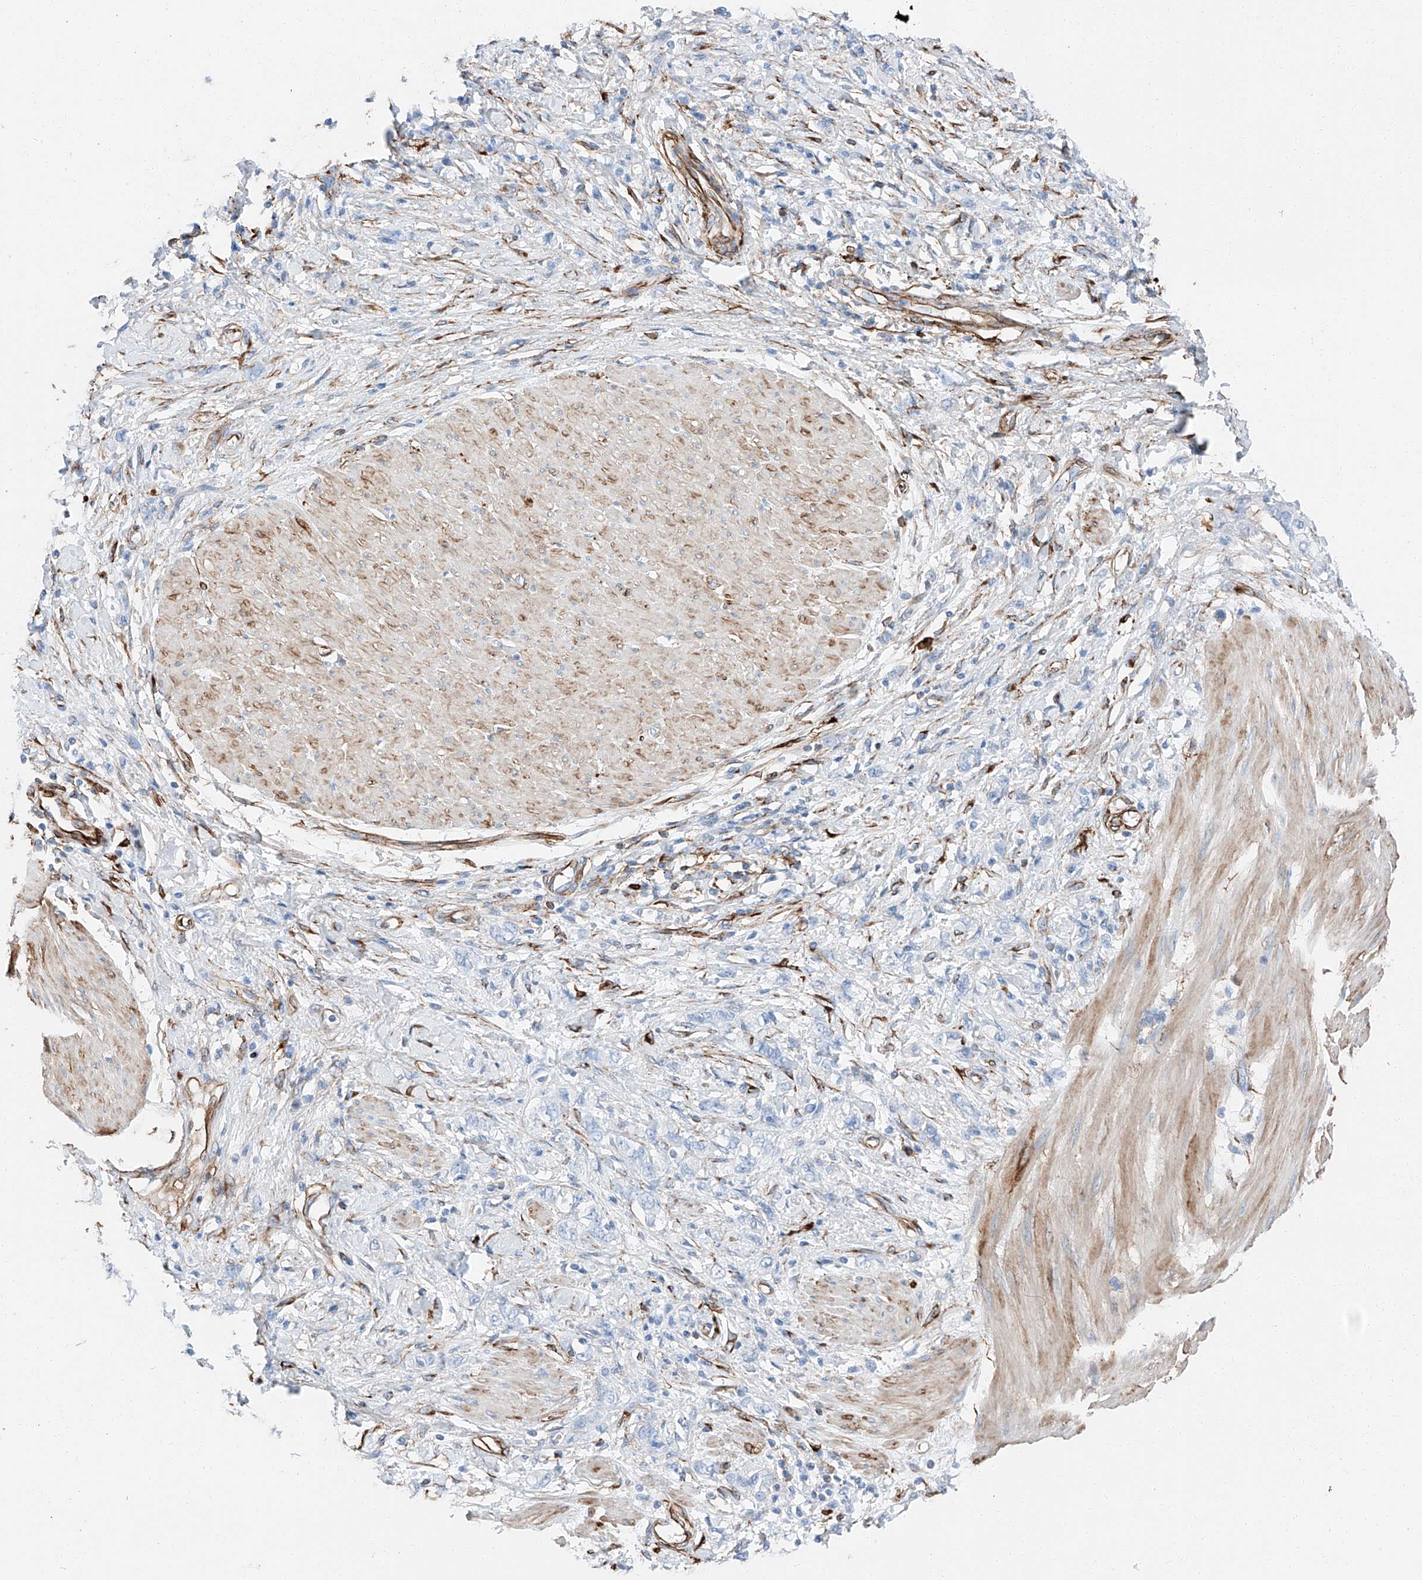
{"staining": {"intensity": "negative", "quantity": "none", "location": "none"}, "tissue": "stomach cancer", "cell_type": "Tumor cells", "image_type": "cancer", "snomed": [{"axis": "morphology", "description": "Adenocarcinoma, NOS"}, {"axis": "topography", "description": "Stomach"}], "caption": "IHC histopathology image of neoplastic tissue: human stomach cancer stained with DAB (3,3'-diaminobenzidine) exhibits no significant protein positivity in tumor cells.", "gene": "ZNF804A", "patient": {"sex": "female", "age": 76}}